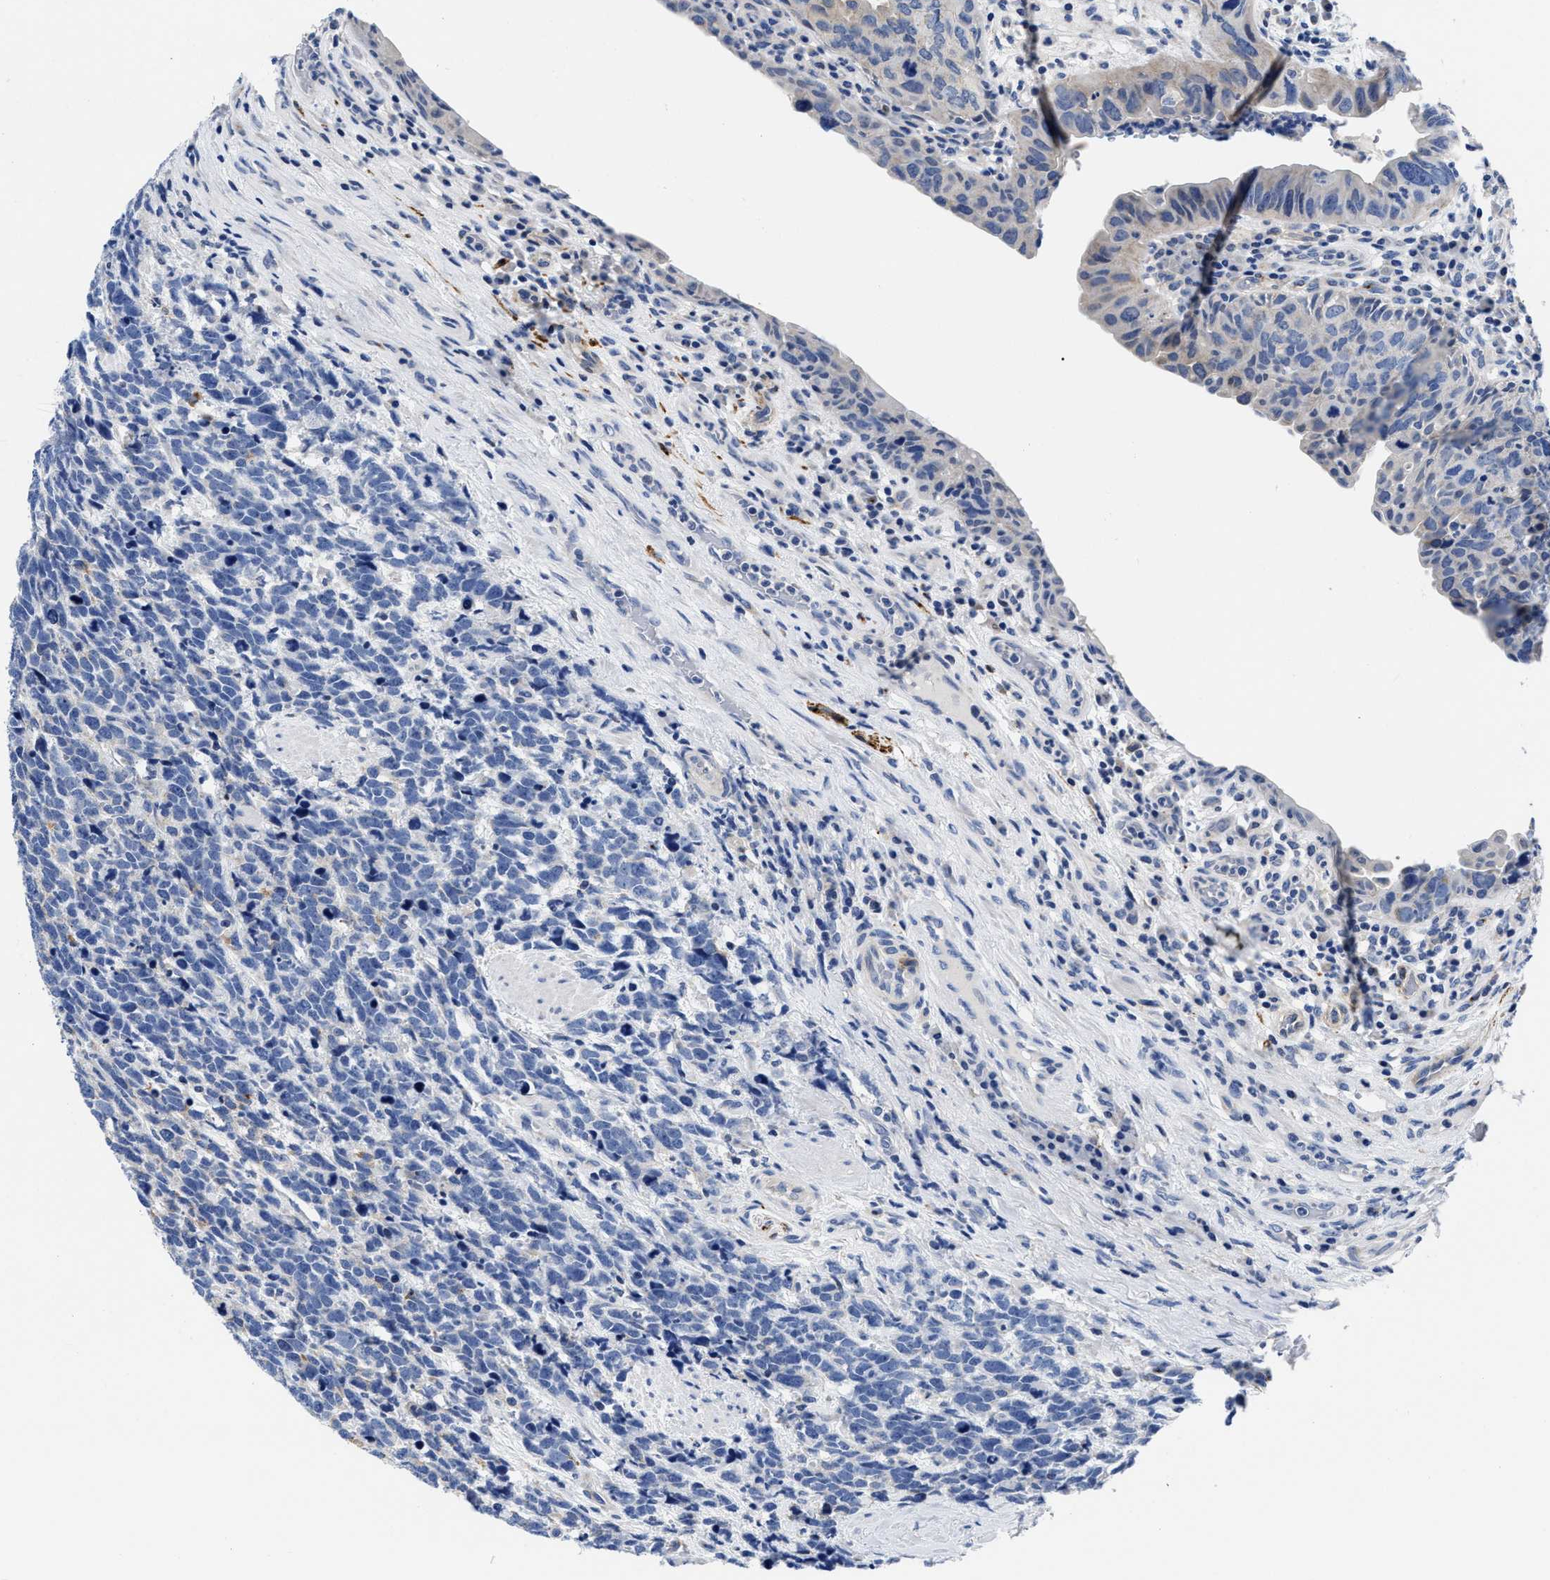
{"staining": {"intensity": "negative", "quantity": "none", "location": "none"}, "tissue": "urothelial cancer", "cell_type": "Tumor cells", "image_type": "cancer", "snomed": [{"axis": "morphology", "description": "Urothelial carcinoma, High grade"}, {"axis": "topography", "description": "Urinary bladder"}], "caption": "High power microscopy histopathology image of an IHC micrograph of high-grade urothelial carcinoma, revealing no significant positivity in tumor cells.", "gene": "SLC35F1", "patient": {"sex": "female", "age": 82}}